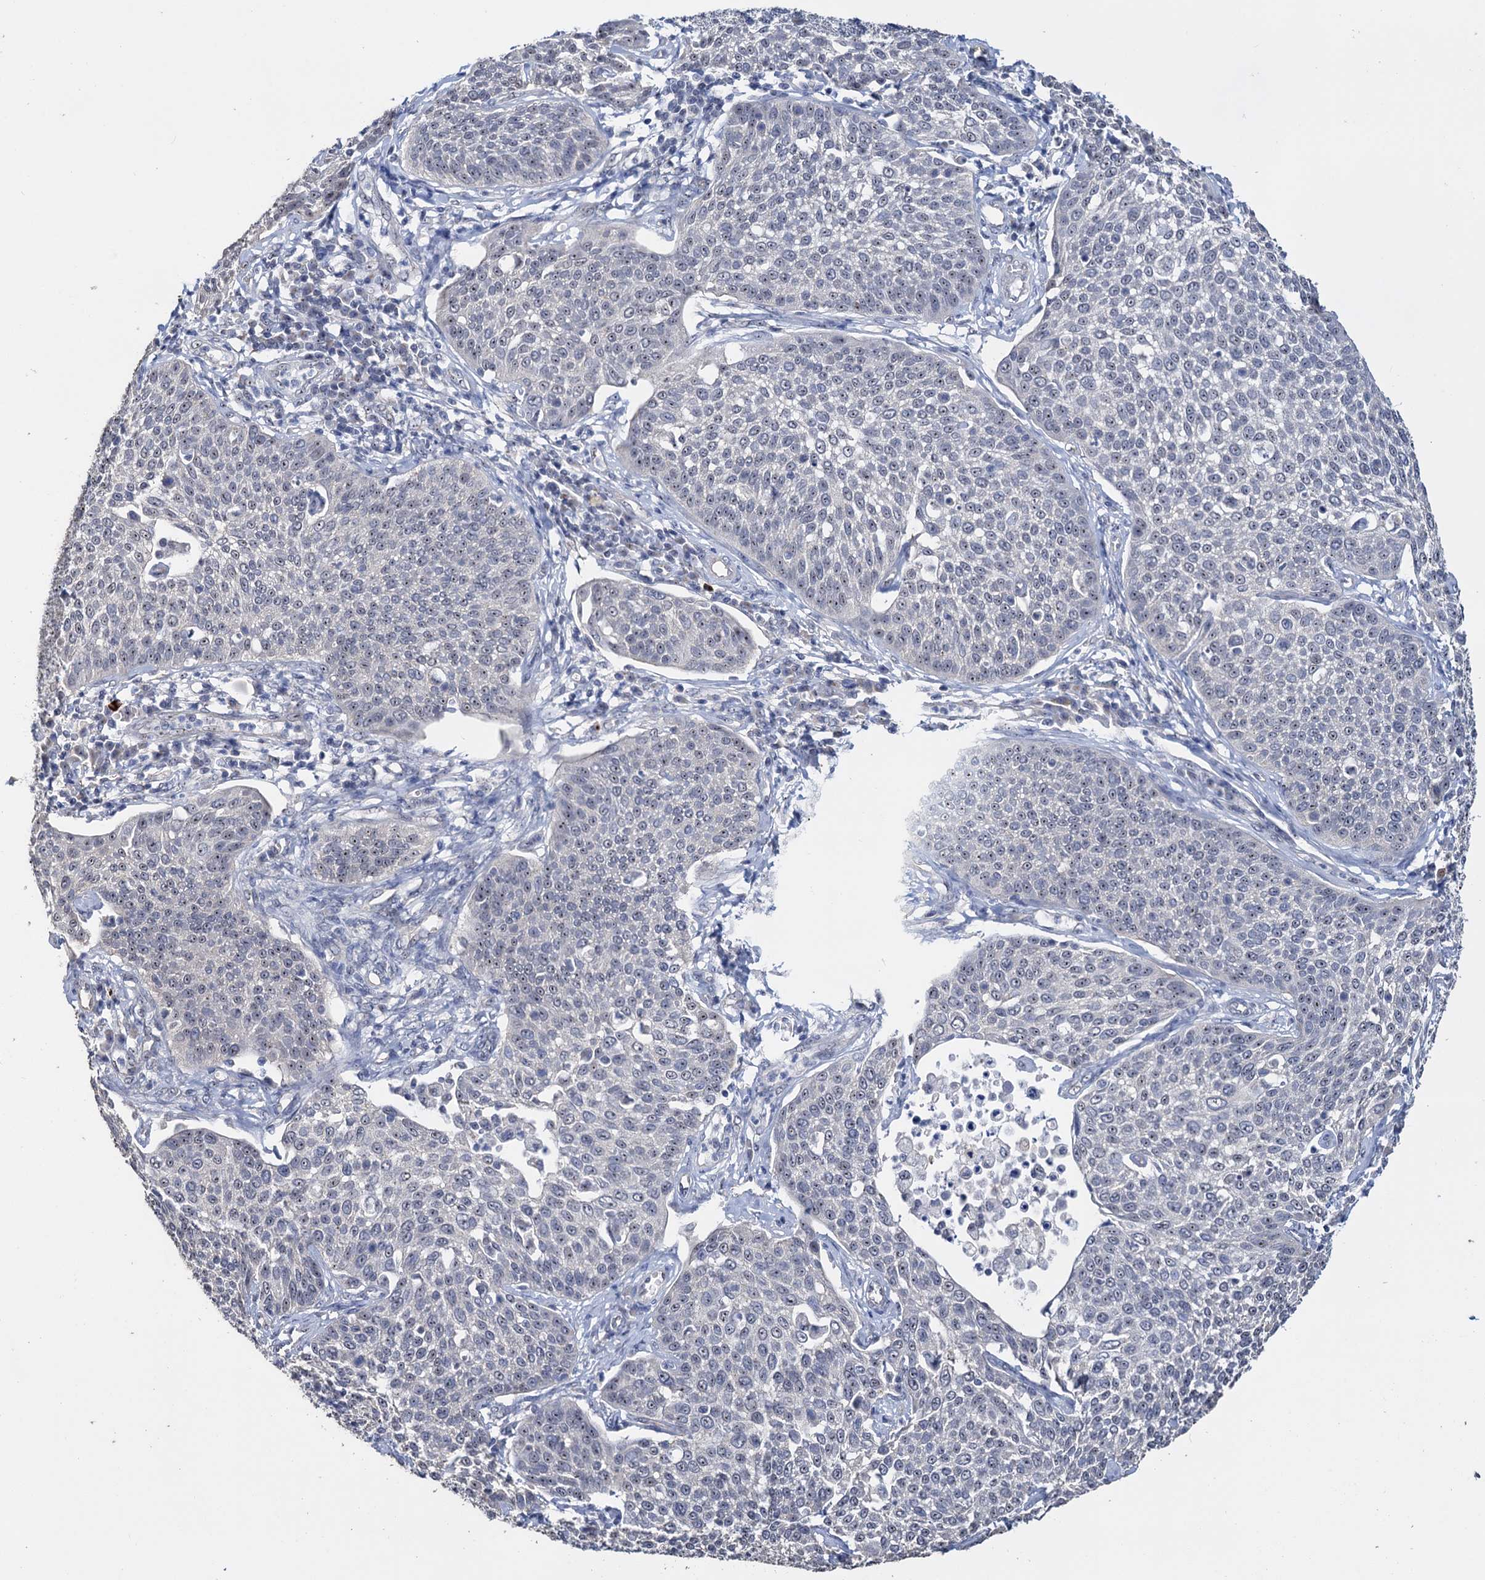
{"staining": {"intensity": "weak", "quantity": "<25%", "location": "nuclear"}, "tissue": "cervical cancer", "cell_type": "Tumor cells", "image_type": "cancer", "snomed": [{"axis": "morphology", "description": "Squamous cell carcinoma, NOS"}, {"axis": "topography", "description": "Cervix"}], "caption": "IHC micrograph of cervical cancer stained for a protein (brown), which exhibits no expression in tumor cells.", "gene": "C2CD3", "patient": {"sex": "female", "age": 34}}